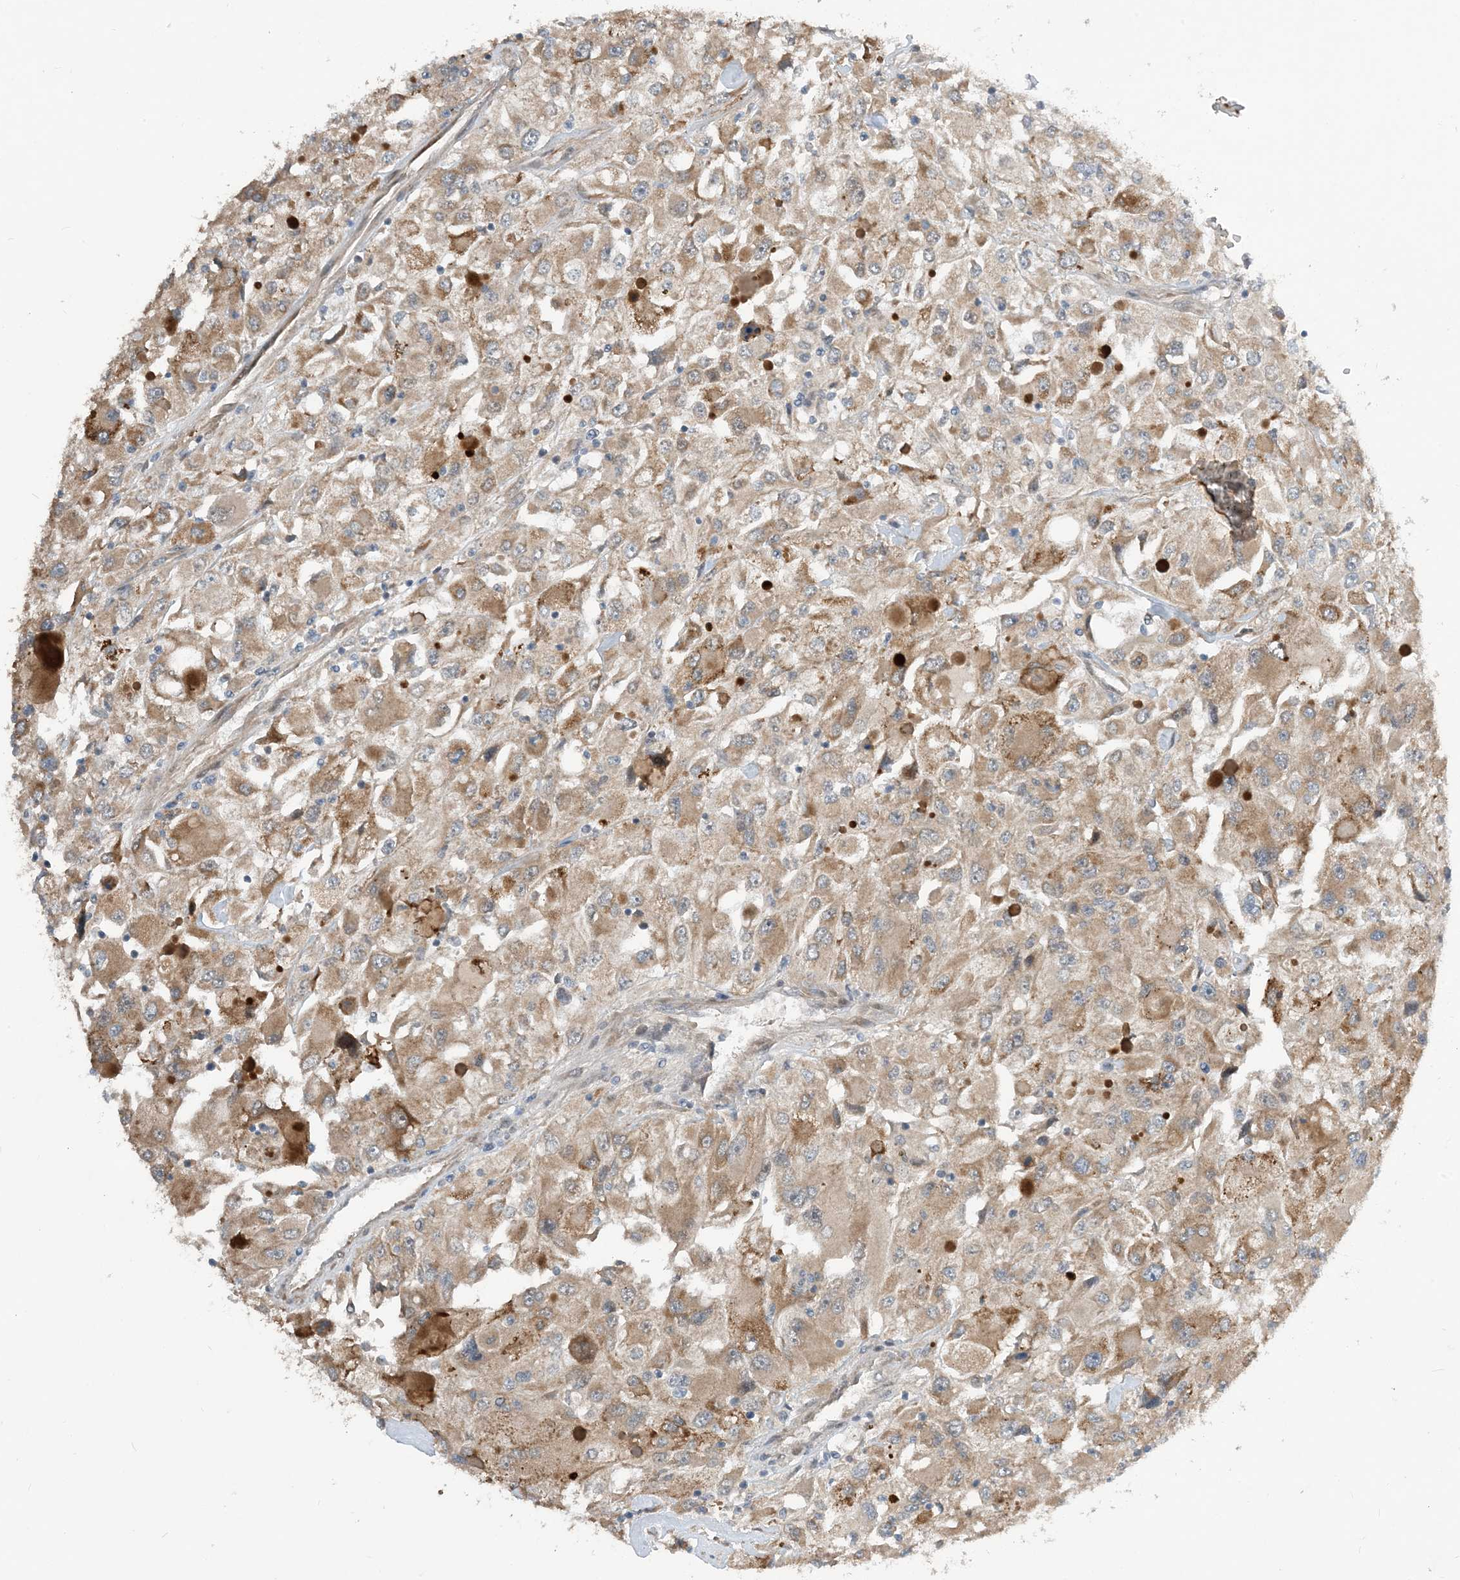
{"staining": {"intensity": "moderate", "quantity": "25%-75%", "location": "cytoplasmic/membranous"}, "tissue": "renal cancer", "cell_type": "Tumor cells", "image_type": "cancer", "snomed": [{"axis": "morphology", "description": "Adenocarcinoma, NOS"}, {"axis": "topography", "description": "Kidney"}], "caption": "A micrograph showing moderate cytoplasmic/membranous staining in approximately 25%-75% of tumor cells in renal adenocarcinoma, as visualized by brown immunohistochemical staining.", "gene": "PHOSPHO2", "patient": {"sex": "female", "age": 52}}